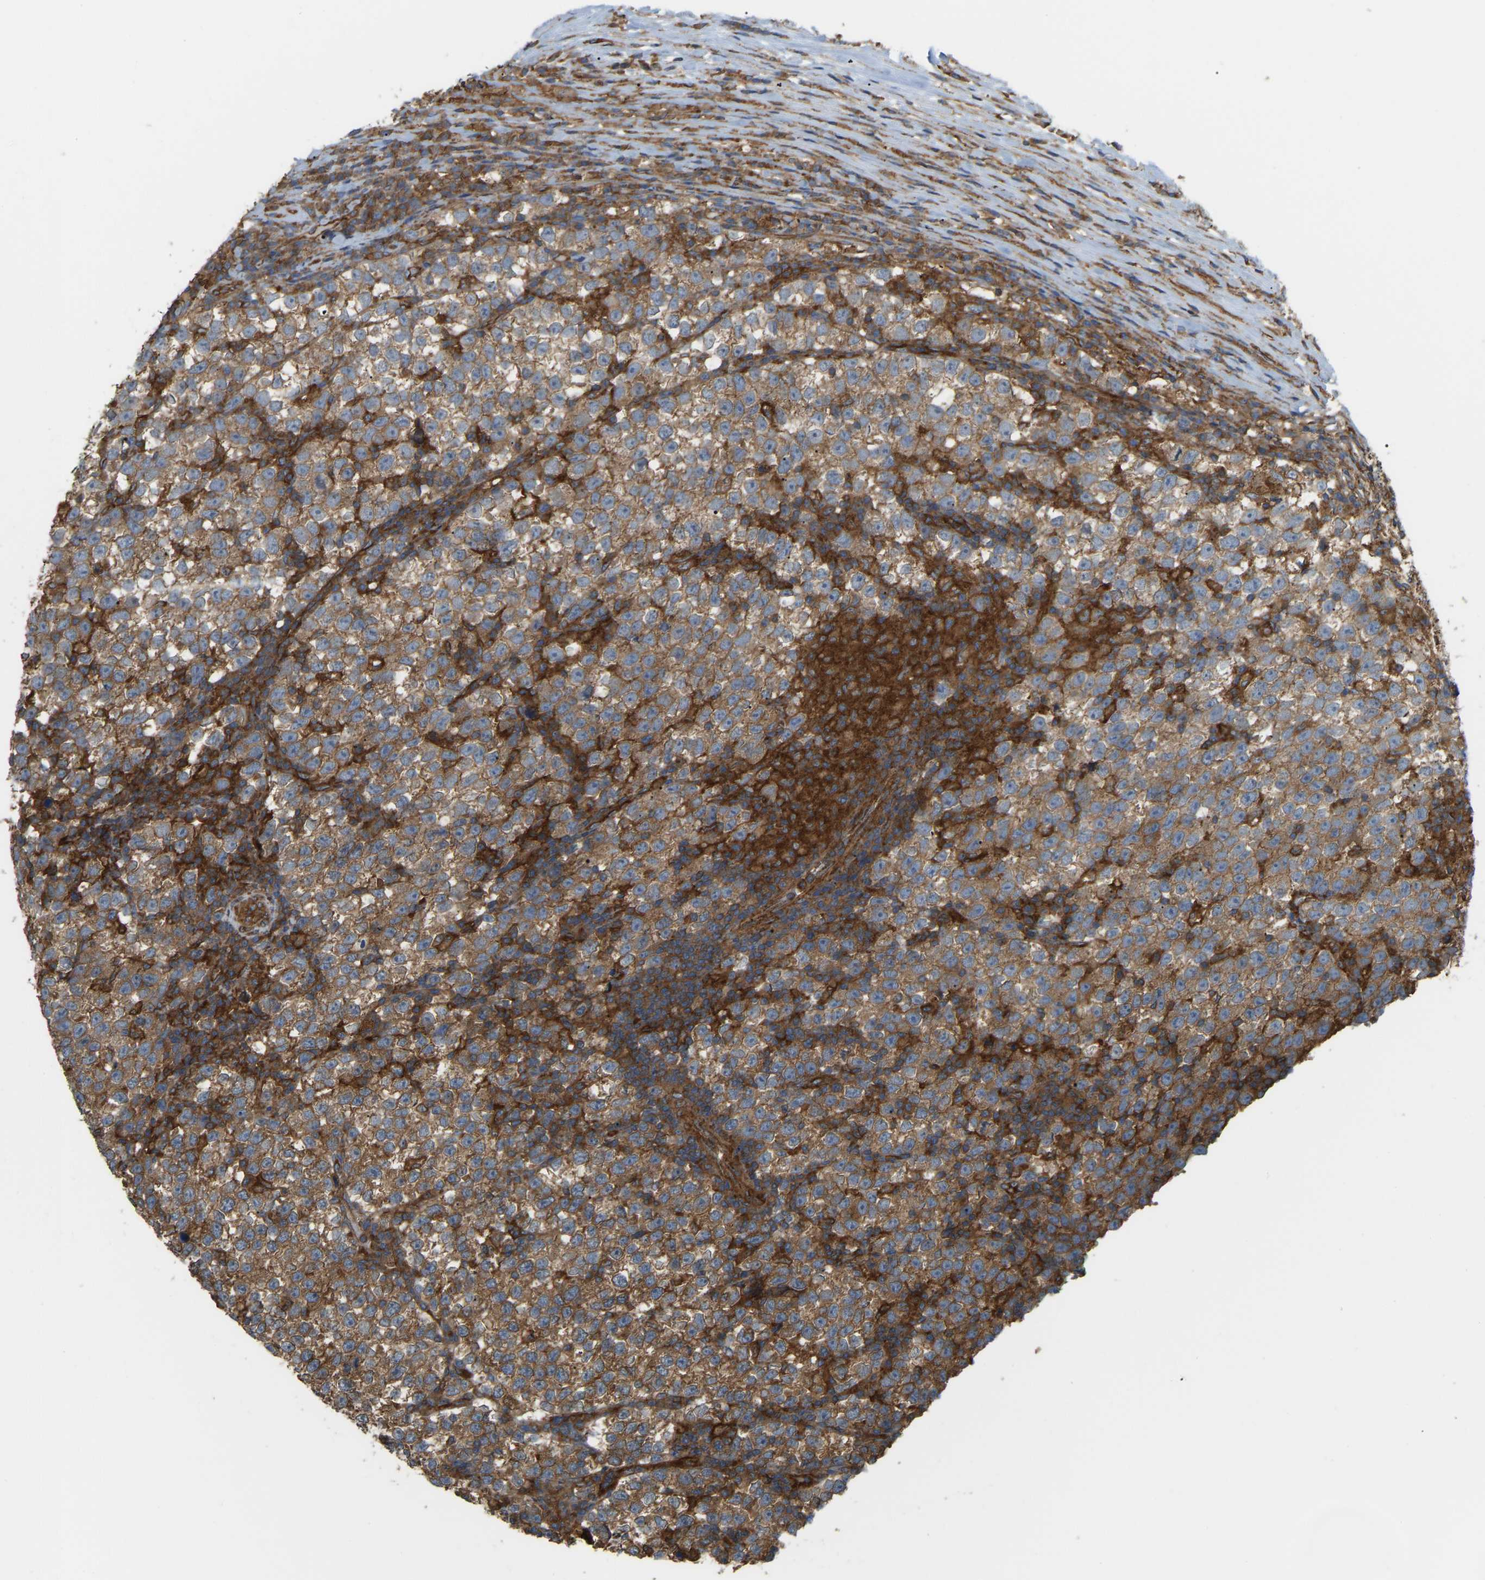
{"staining": {"intensity": "moderate", "quantity": ">75%", "location": "cytoplasmic/membranous"}, "tissue": "testis cancer", "cell_type": "Tumor cells", "image_type": "cancer", "snomed": [{"axis": "morphology", "description": "Normal tissue, NOS"}, {"axis": "morphology", "description": "Seminoma, NOS"}, {"axis": "topography", "description": "Testis"}], "caption": "Brown immunohistochemical staining in human testis cancer shows moderate cytoplasmic/membranous staining in about >75% of tumor cells. Immunohistochemistry (ihc) stains the protein of interest in brown and the nuclei are stained blue.", "gene": "PICALM", "patient": {"sex": "male", "age": 43}}